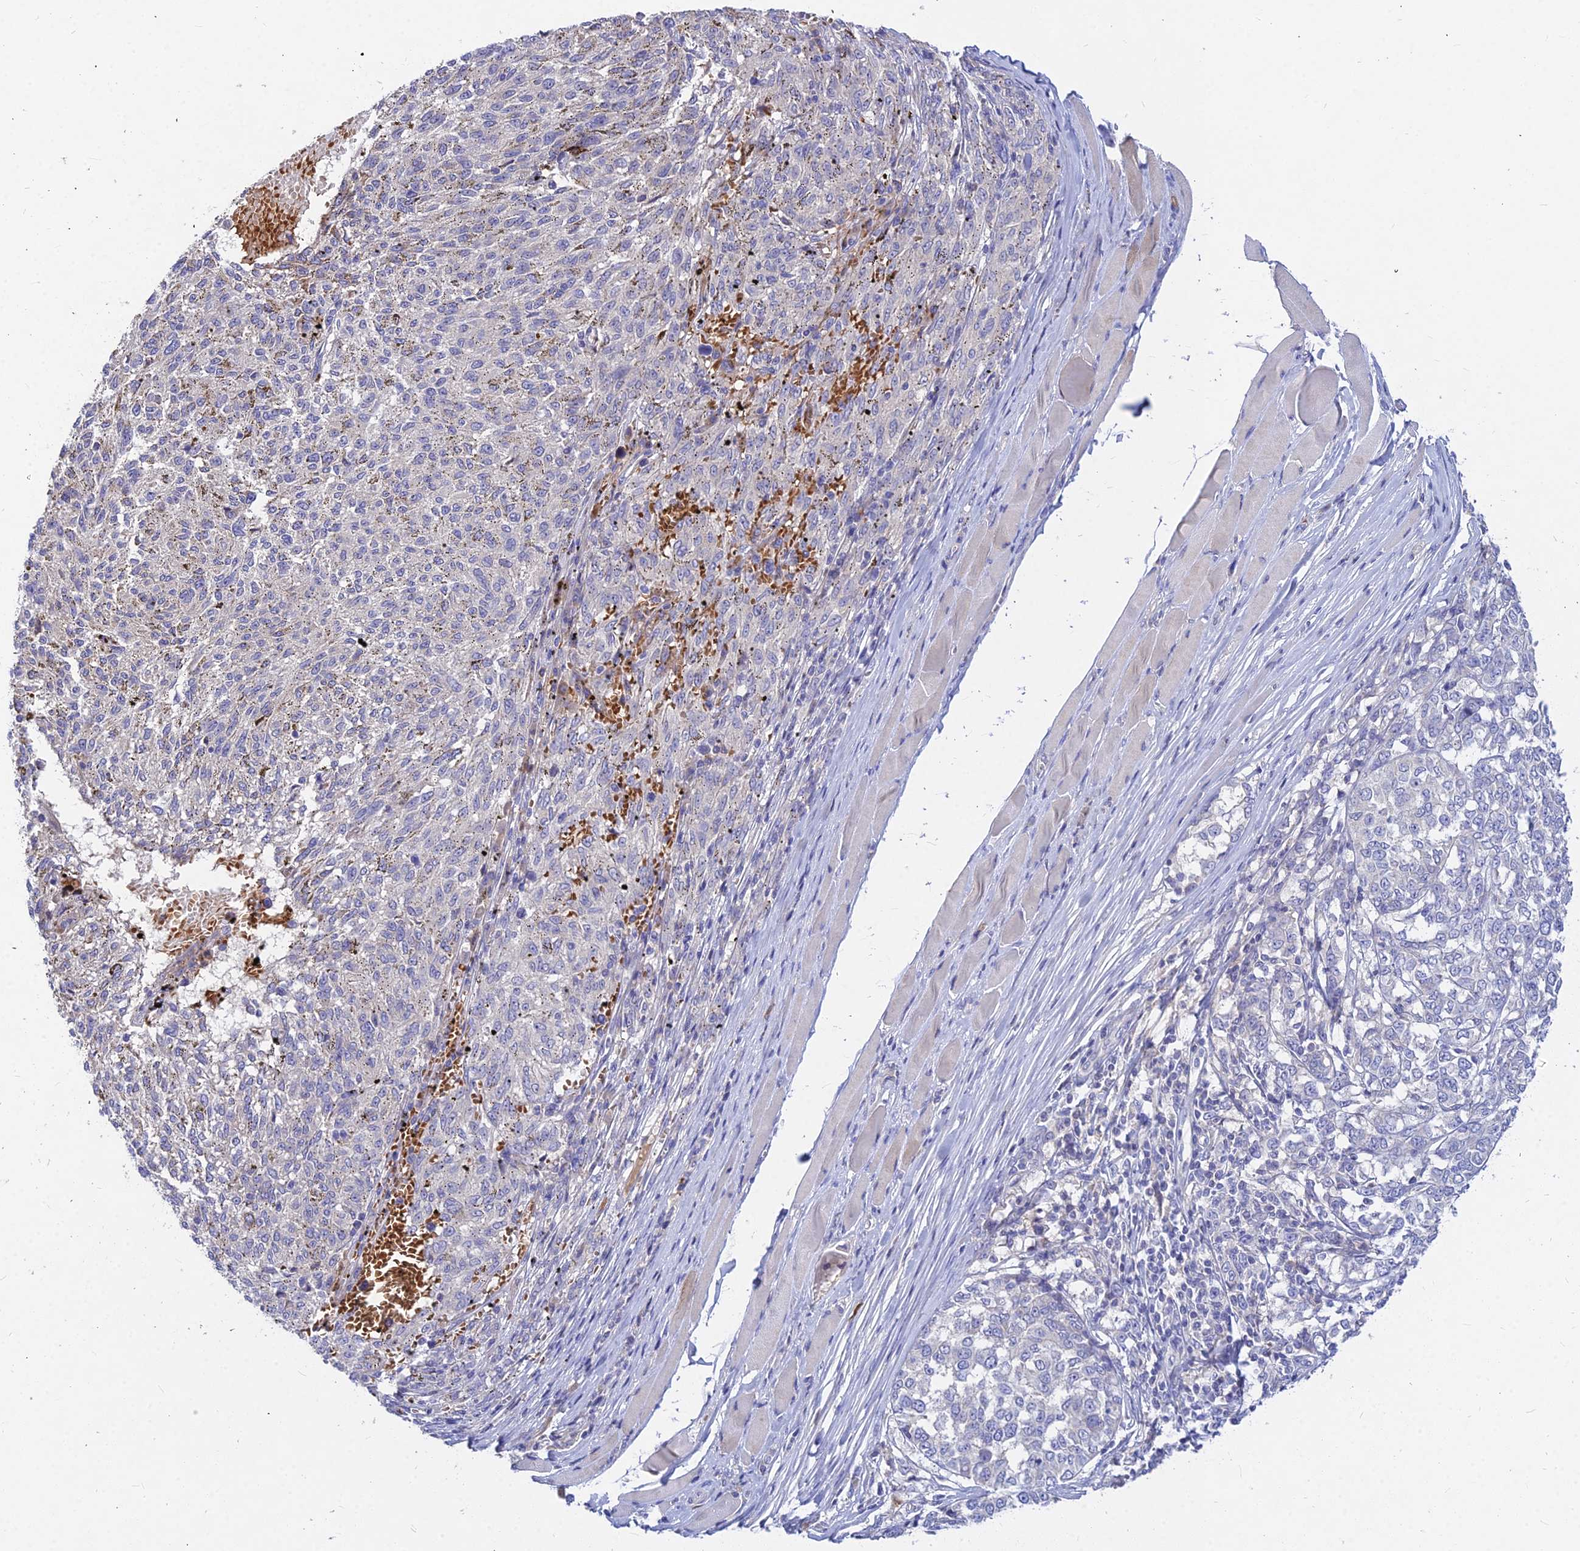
{"staining": {"intensity": "negative", "quantity": "none", "location": "none"}, "tissue": "melanoma", "cell_type": "Tumor cells", "image_type": "cancer", "snomed": [{"axis": "morphology", "description": "Malignant melanoma, NOS"}, {"axis": "topography", "description": "Skin"}], "caption": "An image of malignant melanoma stained for a protein shows no brown staining in tumor cells.", "gene": "DMRTA1", "patient": {"sex": "female", "age": 72}}